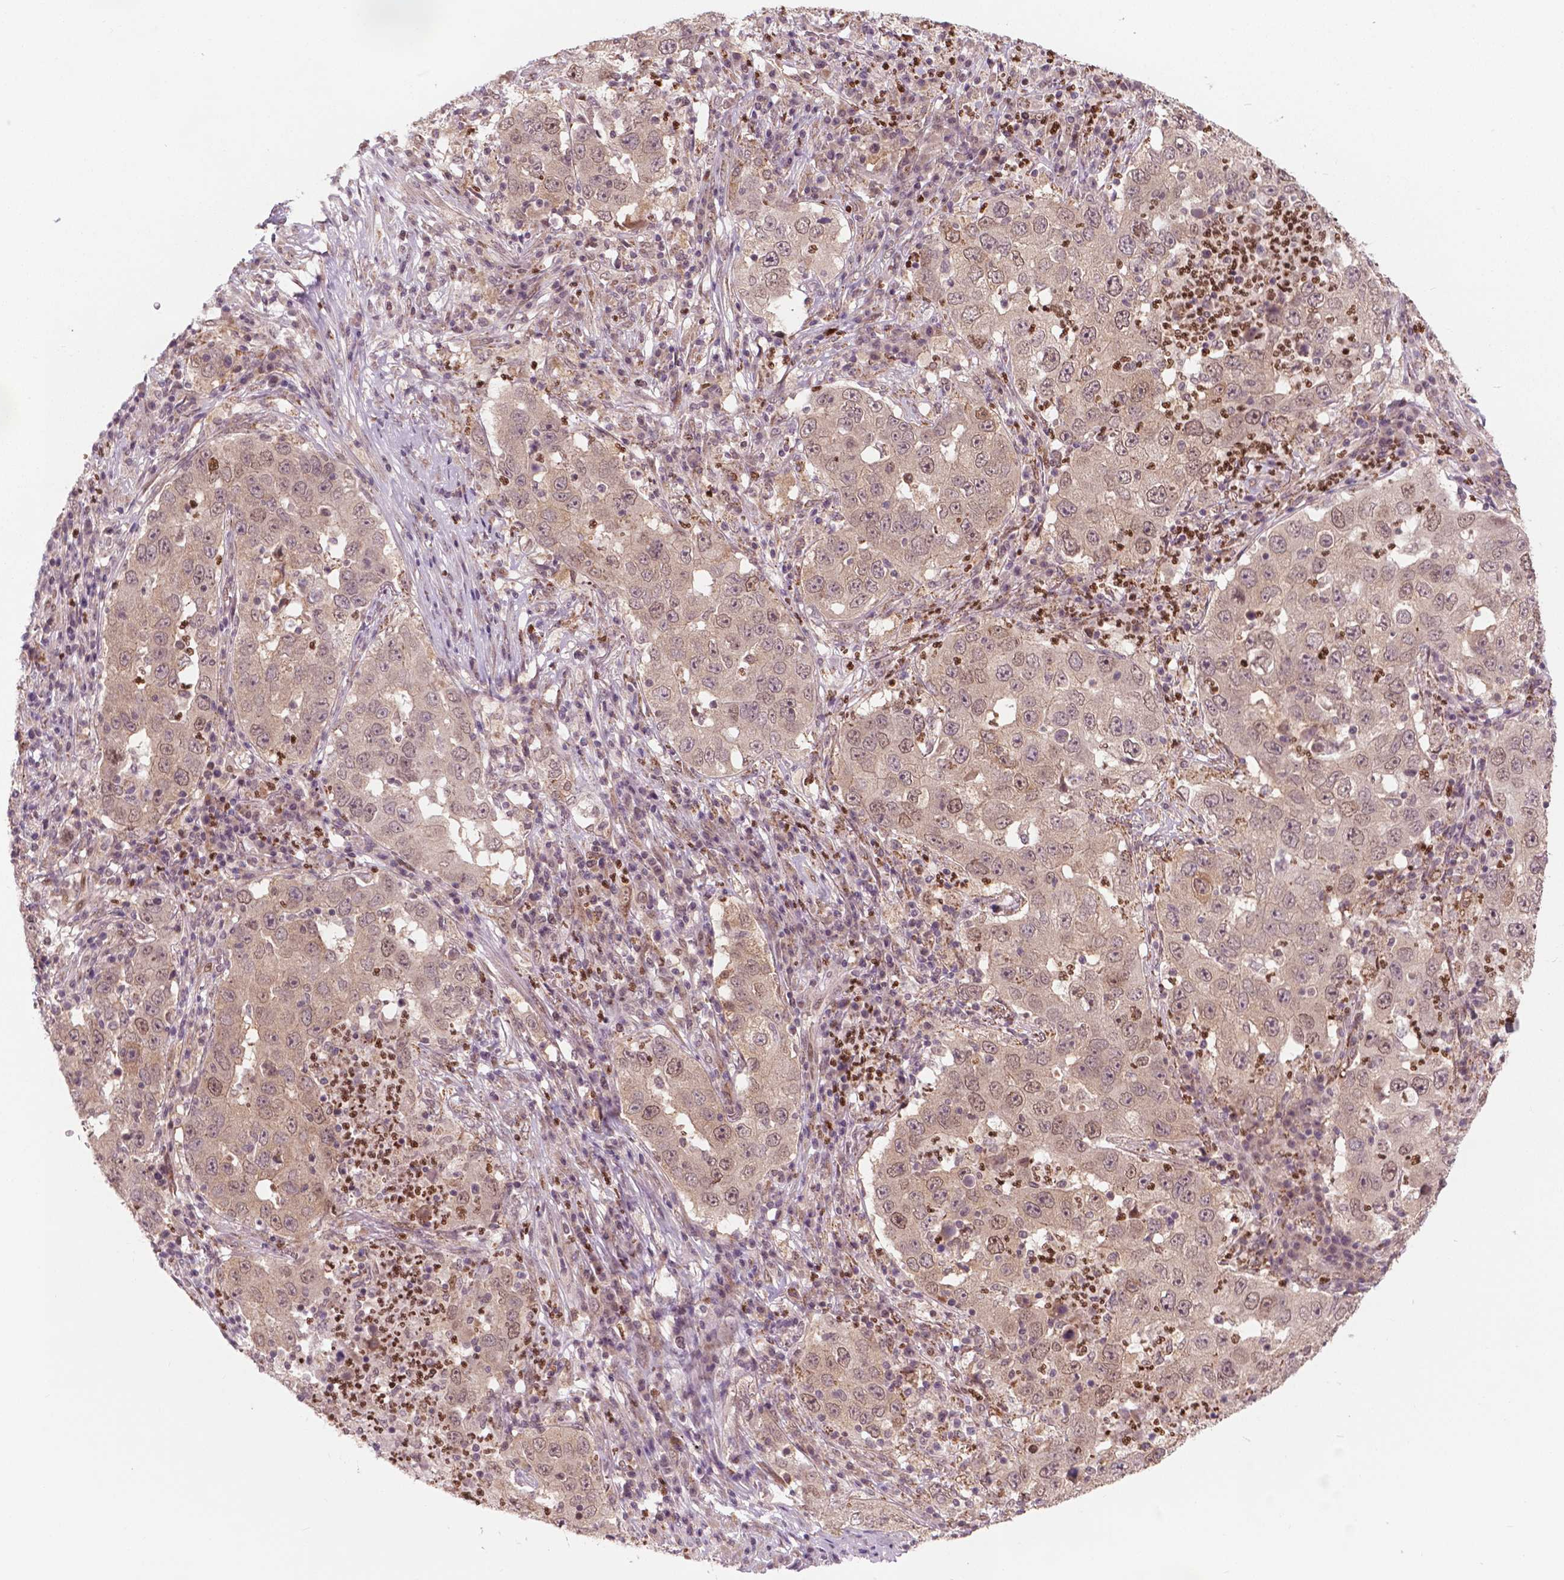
{"staining": {"intensity": "moderate", "quantity": "<25%", "location": "nuclear"}, "tissue": "lung cancer", "cell_type": "Tumor cells", "image_type": "cancer", "snomed": [{"axis": "morphology", "description": "Adenocarcinoma, NOS"}, {"axis": "topography", "description": "Lung"}], "caption": "Immunohistochemical staining of human lung cancer (adenocarcinoma) exhibits low levels of moderate nuclear expression in approximately <25% of tumor cells. (brown staining indicates protein expression, while blue staining denotes nuclei).", "gene": "NFAT5", "patient": {"sex": "male", "age": 73}}